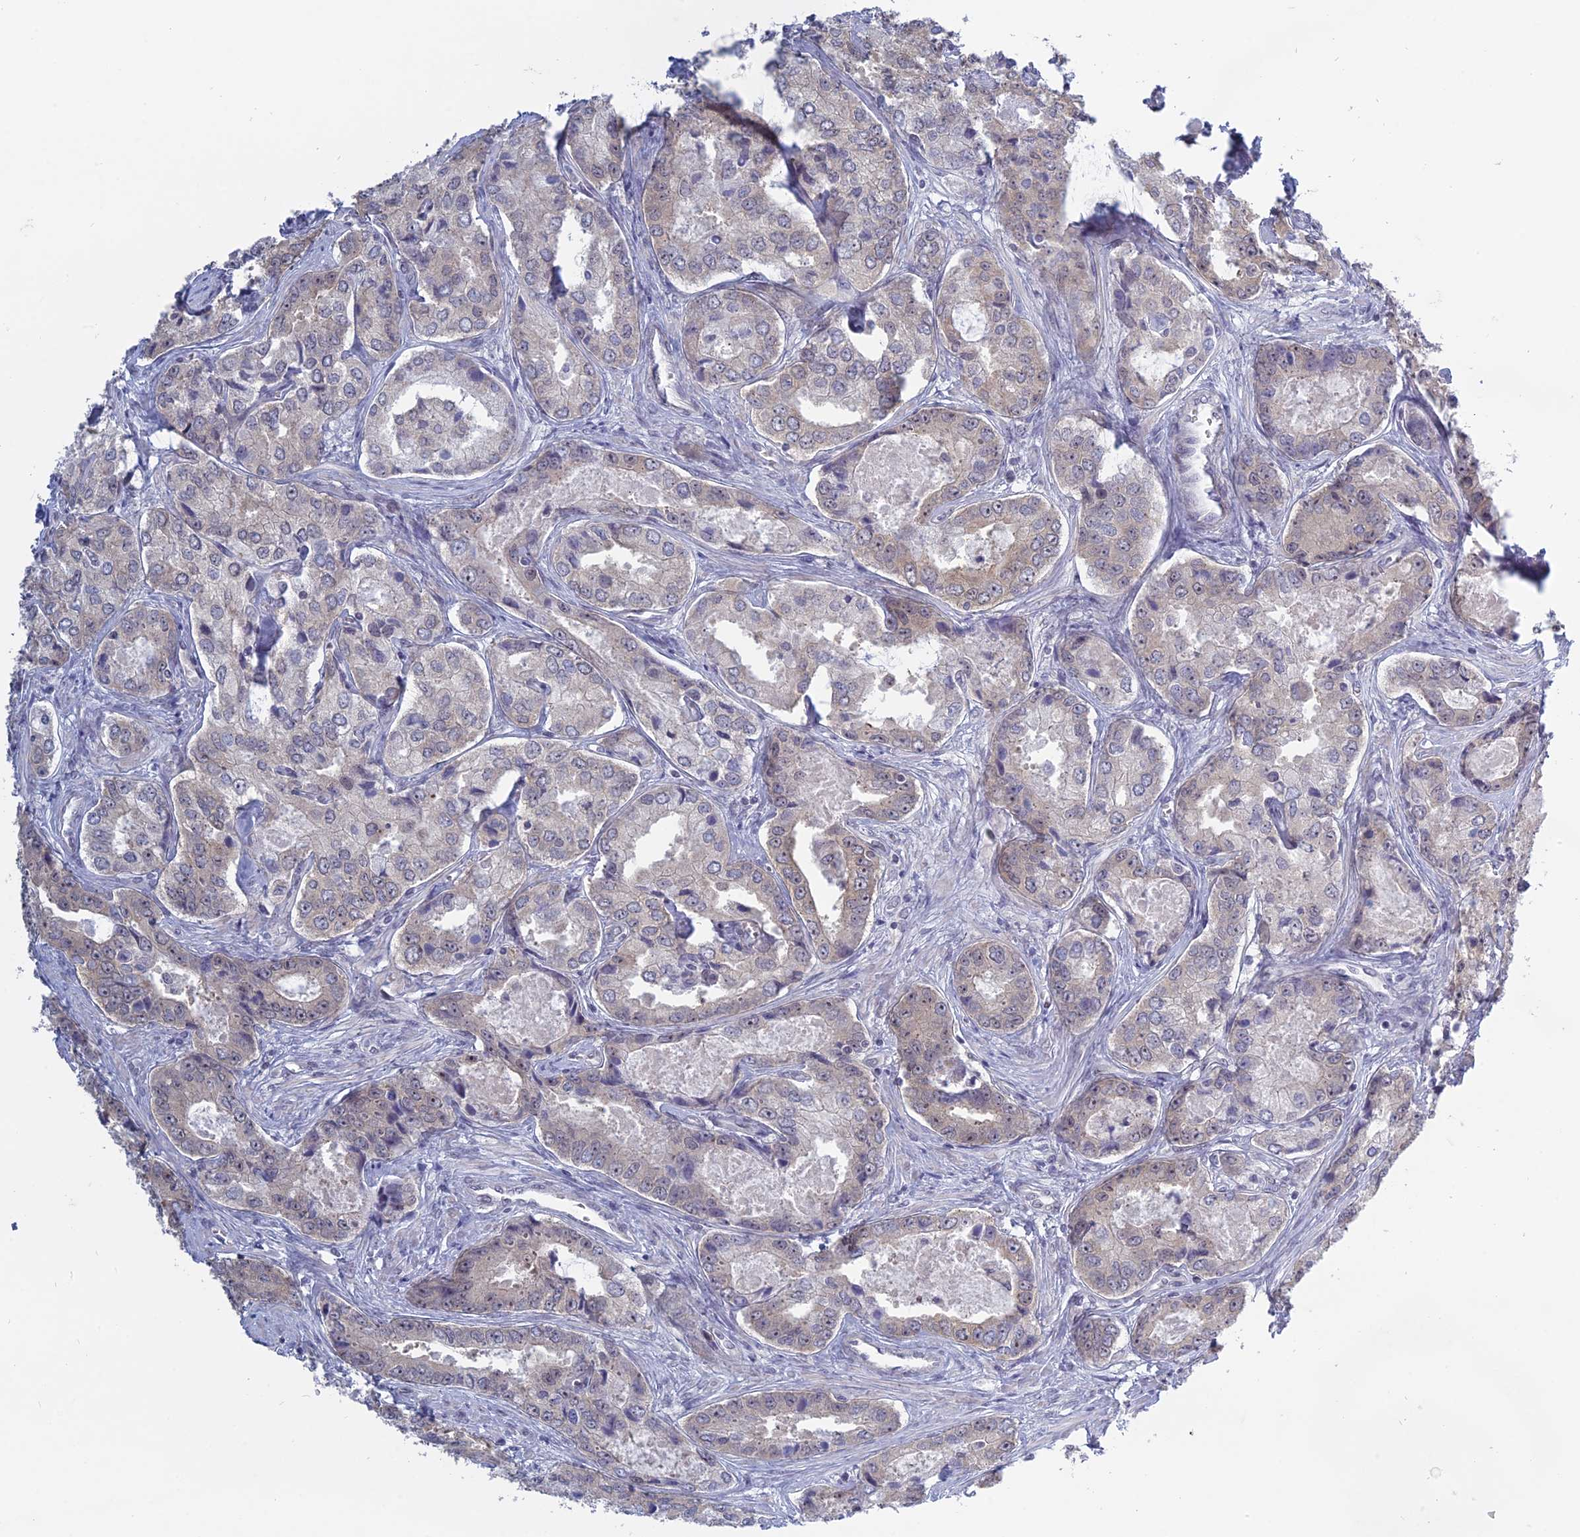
{"staining": {"intensity": "negative", "quantity": "none", "location": "none"}, "tissue": "prostate cancer", "cell_type": "Tumor cells", "image_type": "cancer", "snomed": [{"axis": "morphology", "description": "Adenocarcinoma, Low grade"}, {"axis": "topography", "description": "Prostate"}], "caption": "This is an IHC image of prostate adenocarcinoma (low-grade). There is no expression in tumor cells.", "gene": "RPS19BP1", "patient": {"sex": "male", "age": 68}}